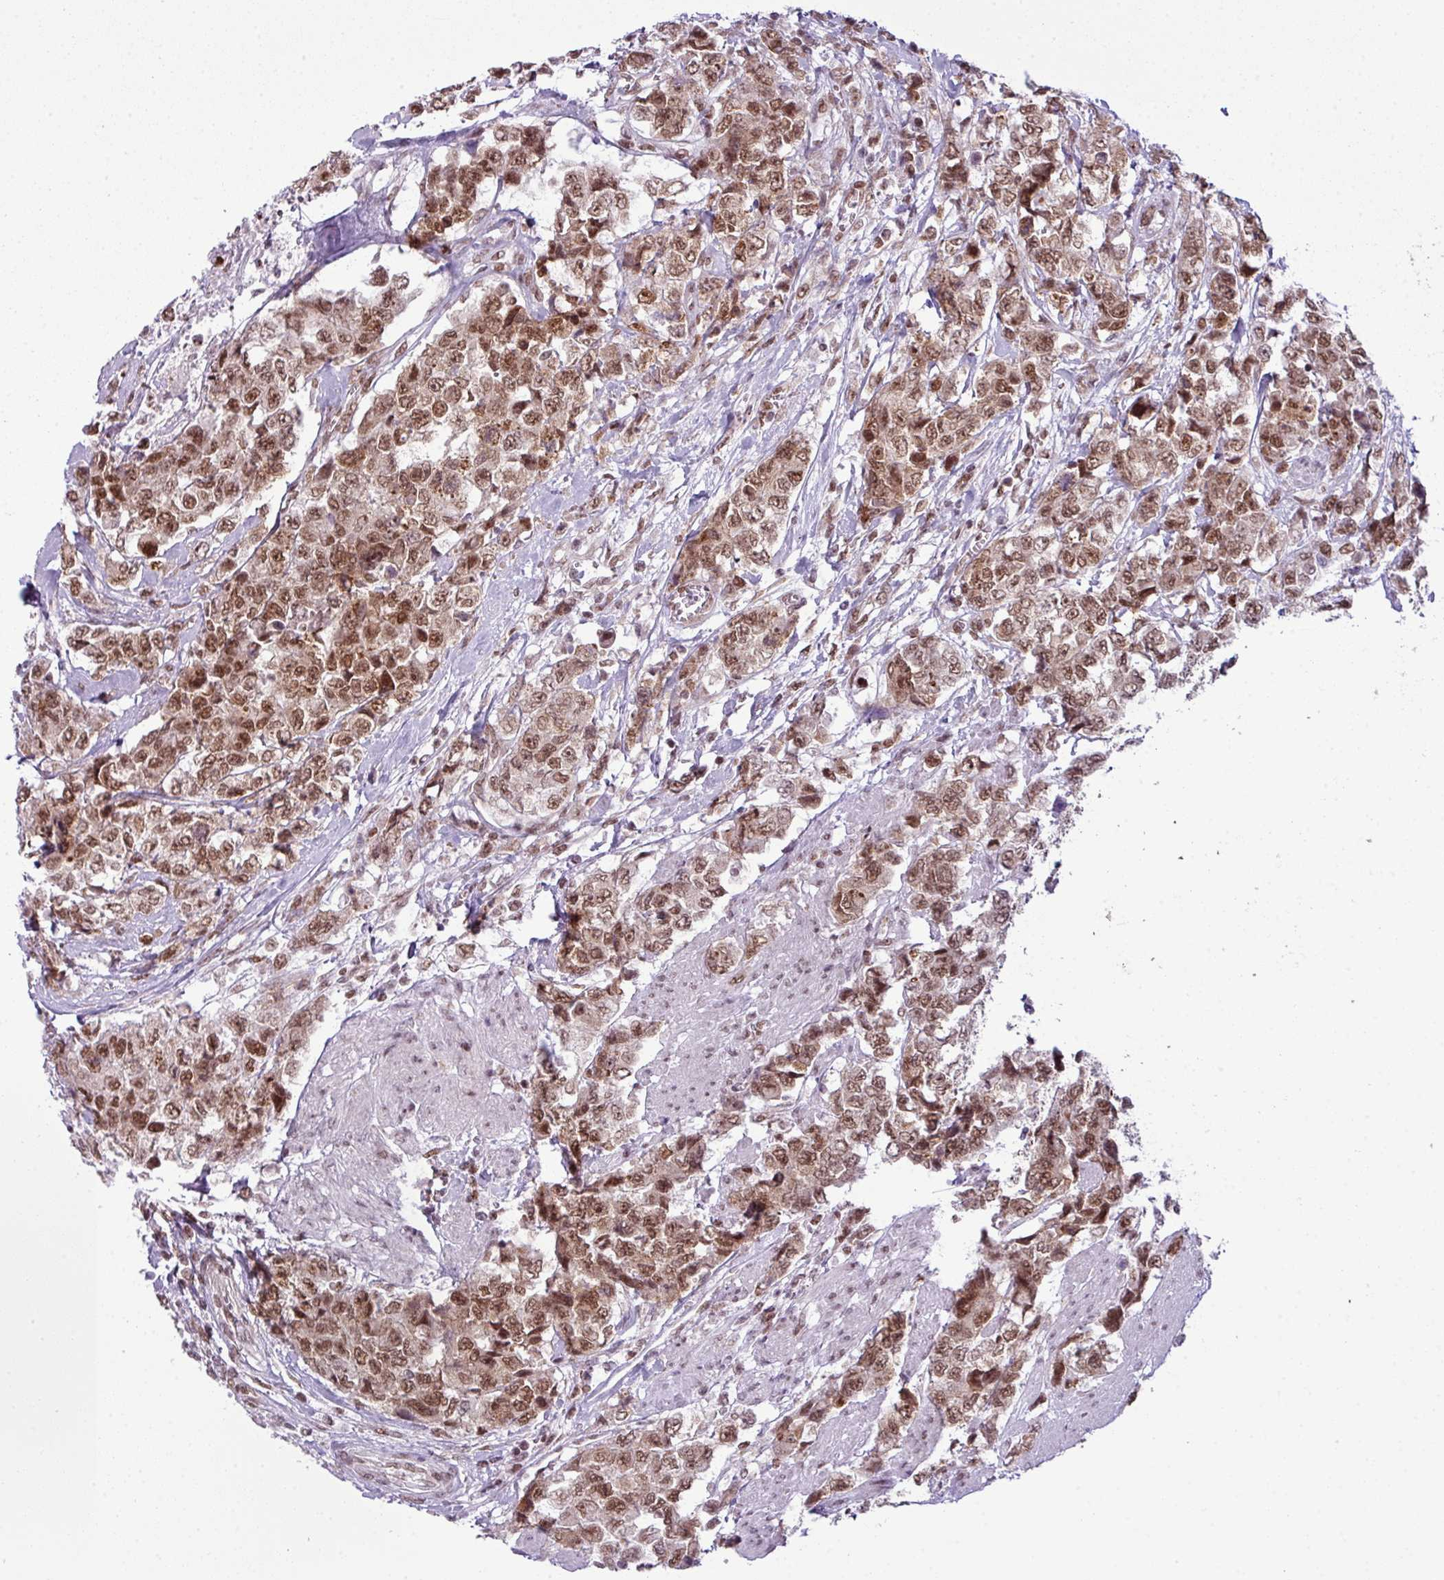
{"staining": {"intensity": "moderate", "quantity": ">75%", "location": "nuclear"}, "tissue": "urothelial cancer", "cell_type": "Tumor cells", "image_type": "cancer", "snomed": [{"axis": "morphology", "description": "Urothelial carcinoma, High grade"}, {"axis": "topography", "description": "Urinary bladder"}], "caption": "IHC of human high-grade urothelial carcinoma demonstrates medium levels of moderate nuclear expression in about >75% of tumor cells. The protein of interest is stained brown, and the nuclei are stained in blue (DAB IHC with brightfield microscopy, high magnification).", "gene": "ARL6IP4", "patient": {"sex": "female", "age": 78}}